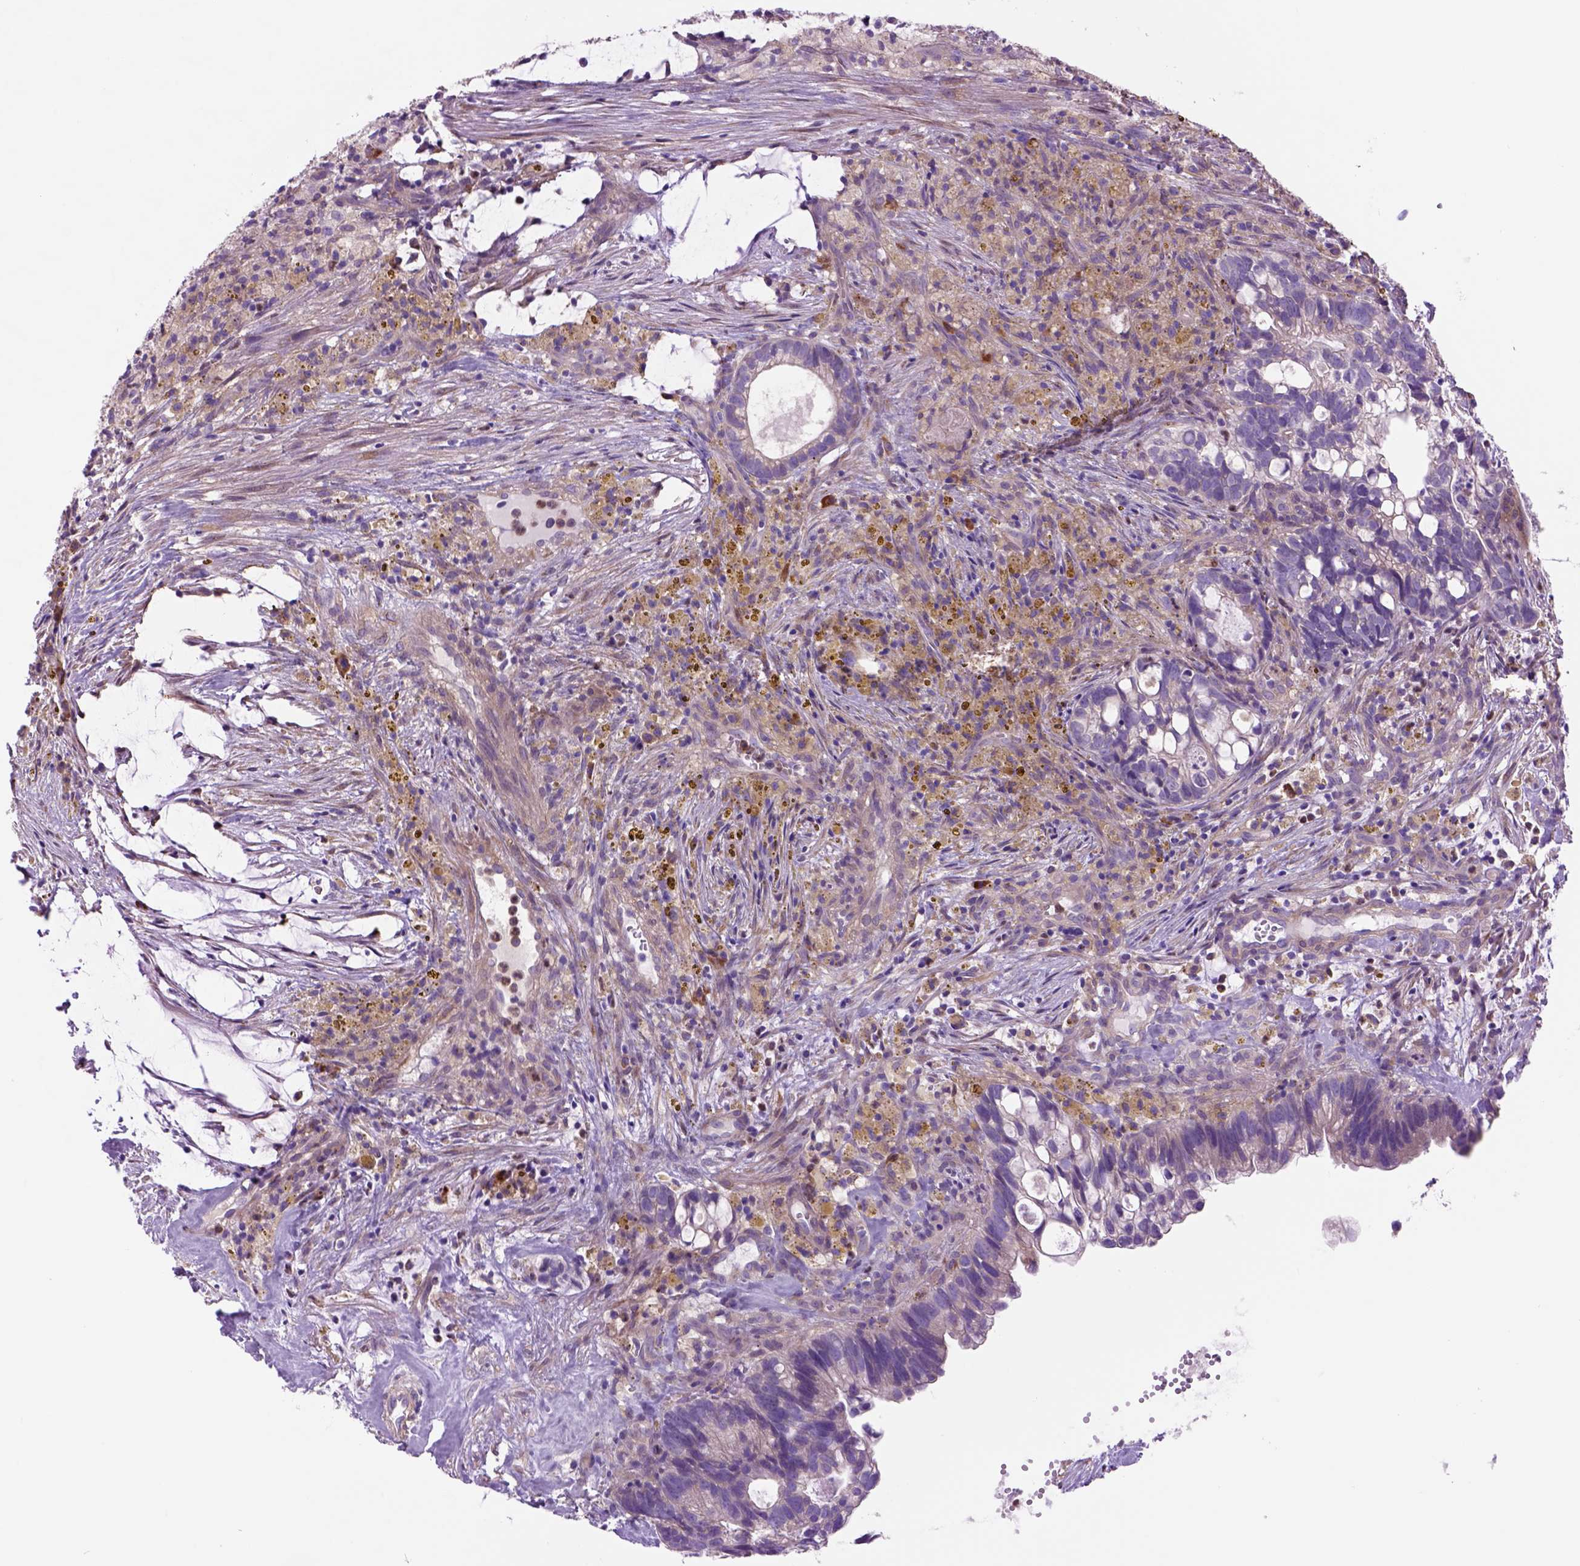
{"staining": {"intensity": "negative", "quantity": "none", "location": "none"}, "tissue": "head and neck cancer", "cell_type": "Tumor cells", "image_type": "cancer", "snomed": [{"axis": "morphology", "description": "Adenocarcinoma, NOS"}, {"axis": "topography", "description": "Head-Neck"}], "caption": "Tumor cells show no significant protein expression in head and neck cancer.", "gene": "PIAS3", "patient": {"sex": "male", "age": 62}}